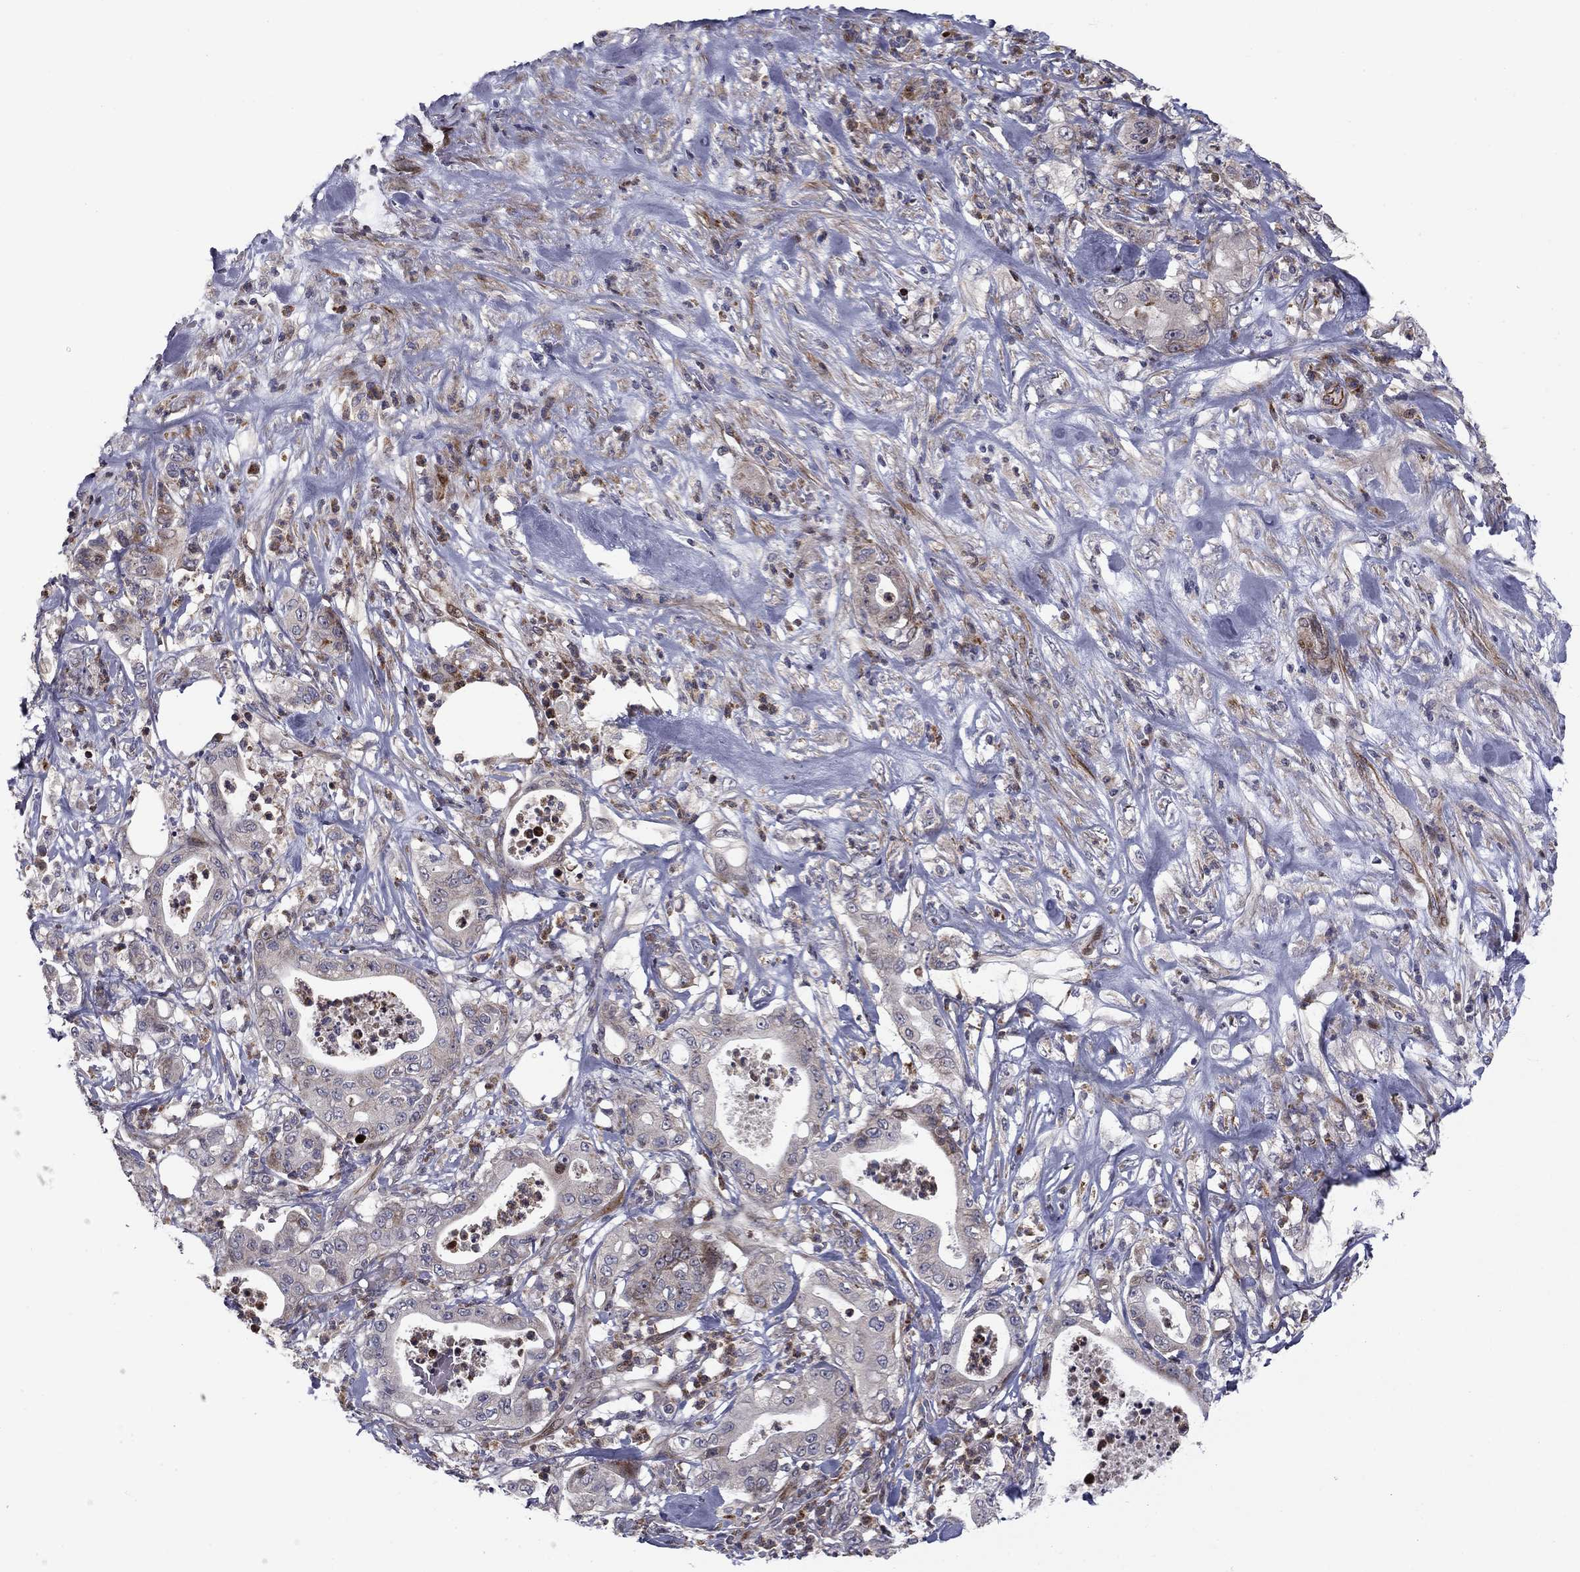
{"staining": {"intensity": "negative", "quantity": "none", "location": "none"}, "tissue": "pancreatic cancer", "cell_type": "Tumor cells", "image_type": "cancer", "snomed": [{"axis": "morphology", "description": "Adenocarcinoma, NOS"}, {"axis": "topography", "description": "Pancreas"}], "caption": "Pancreatic cancer stained for a protein using IHC reveals no staining tumor cells.", "gene": "MIOS", "patient": {"sex": "male", "age": 71}}